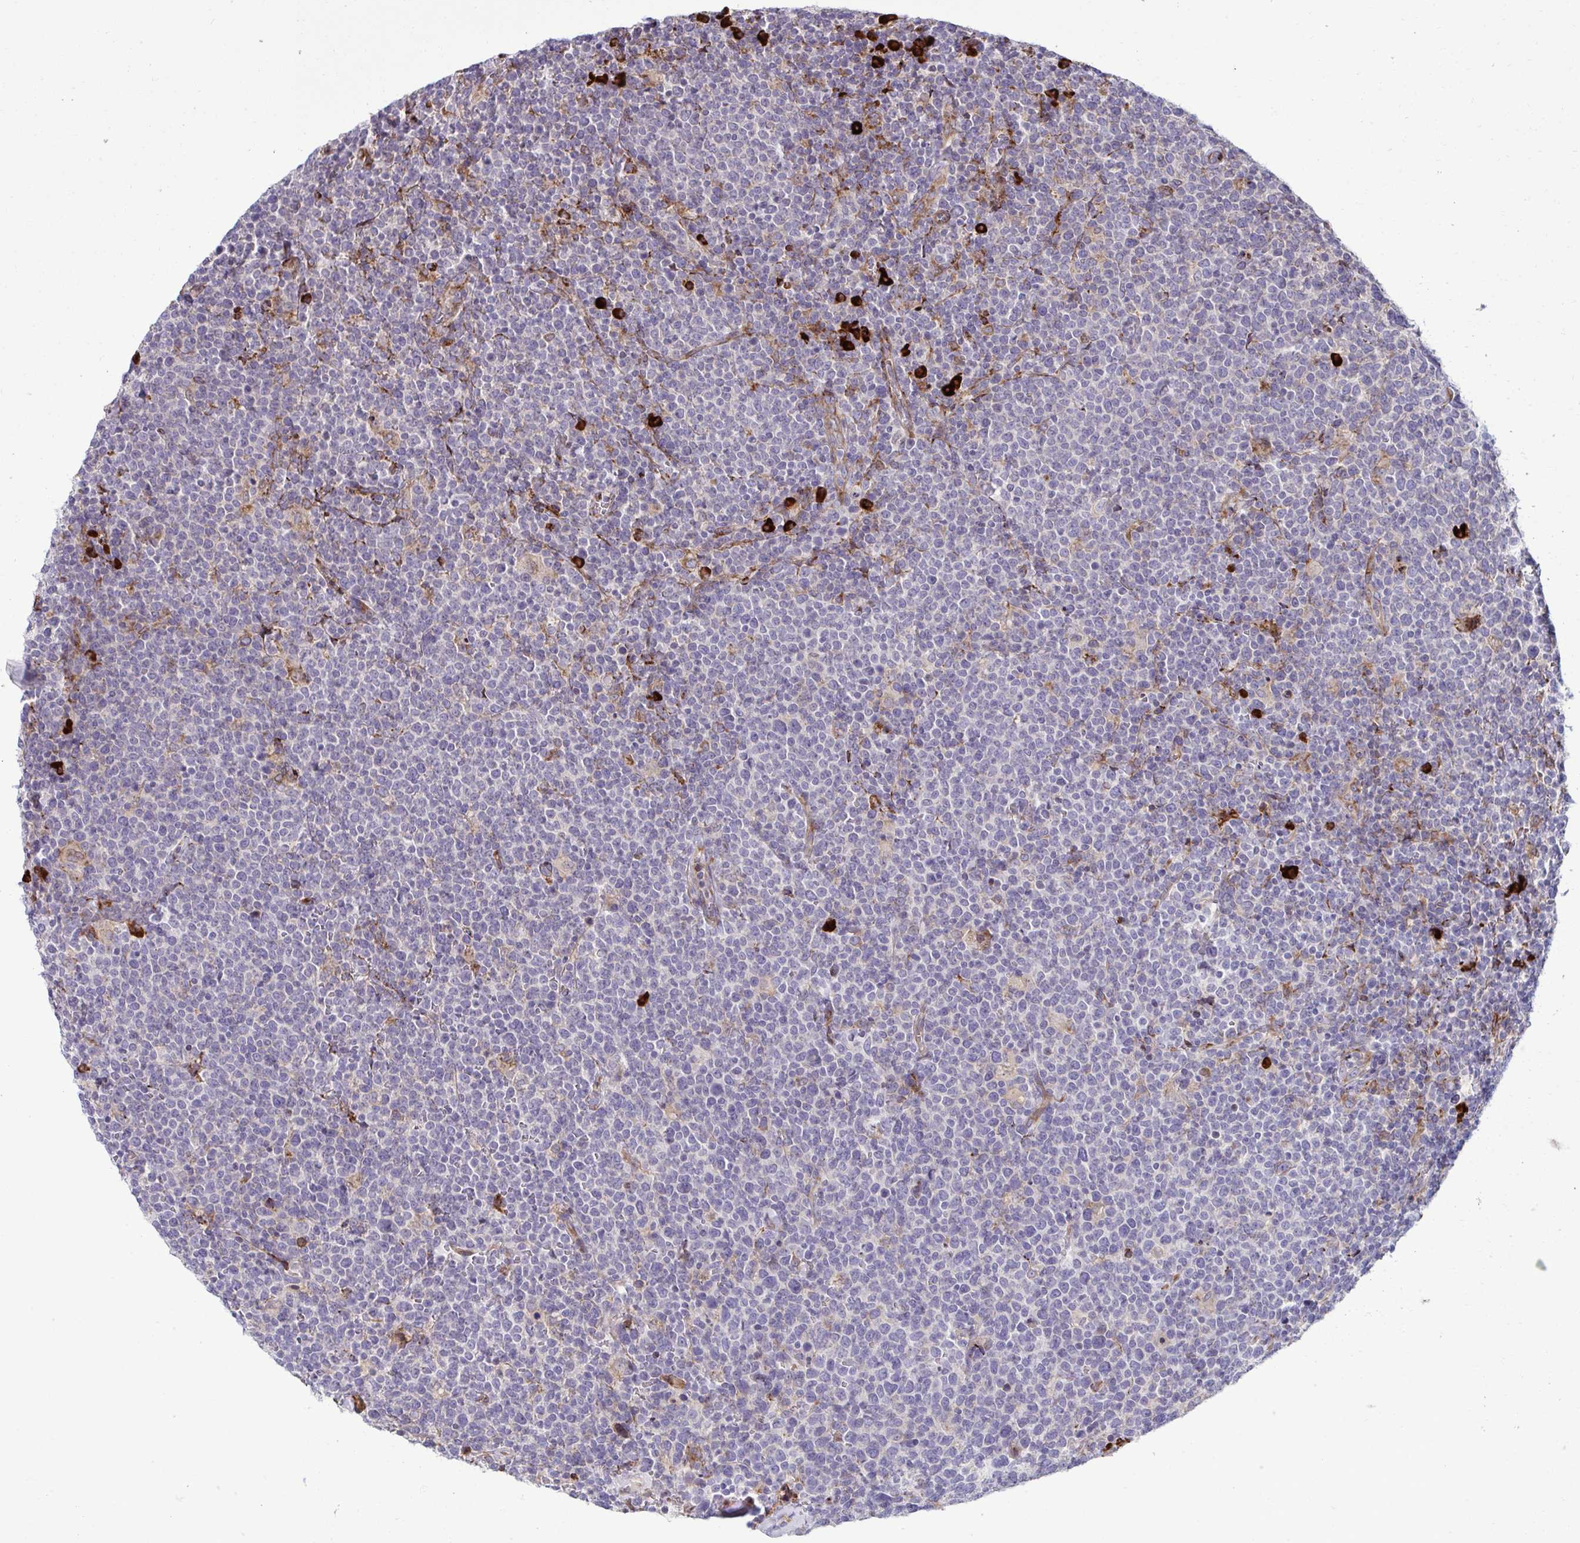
{"staining": {"intensity": "negative", "quantity": "none", "location": "none"}, "tissue": "lymphoma", "cell_type": "Tumor cells", "image_type": "cancer", "snomed": [{"axis": "morphology", "description": "Malignant lymphoma, non-Hodgkin's type, High grade"}, {"axis": "topography", "description": "Lymph node"}], "caption": "Tumor cells are negative for protein expression in human malignant lymphoma, non-Hodgkin's type (high-grade). (DAB immunohistochemistry visualized using brightfield microscopy, high magnification).", "gene": "LIMS1", "patient": {"sex": "male", "age": 61}}